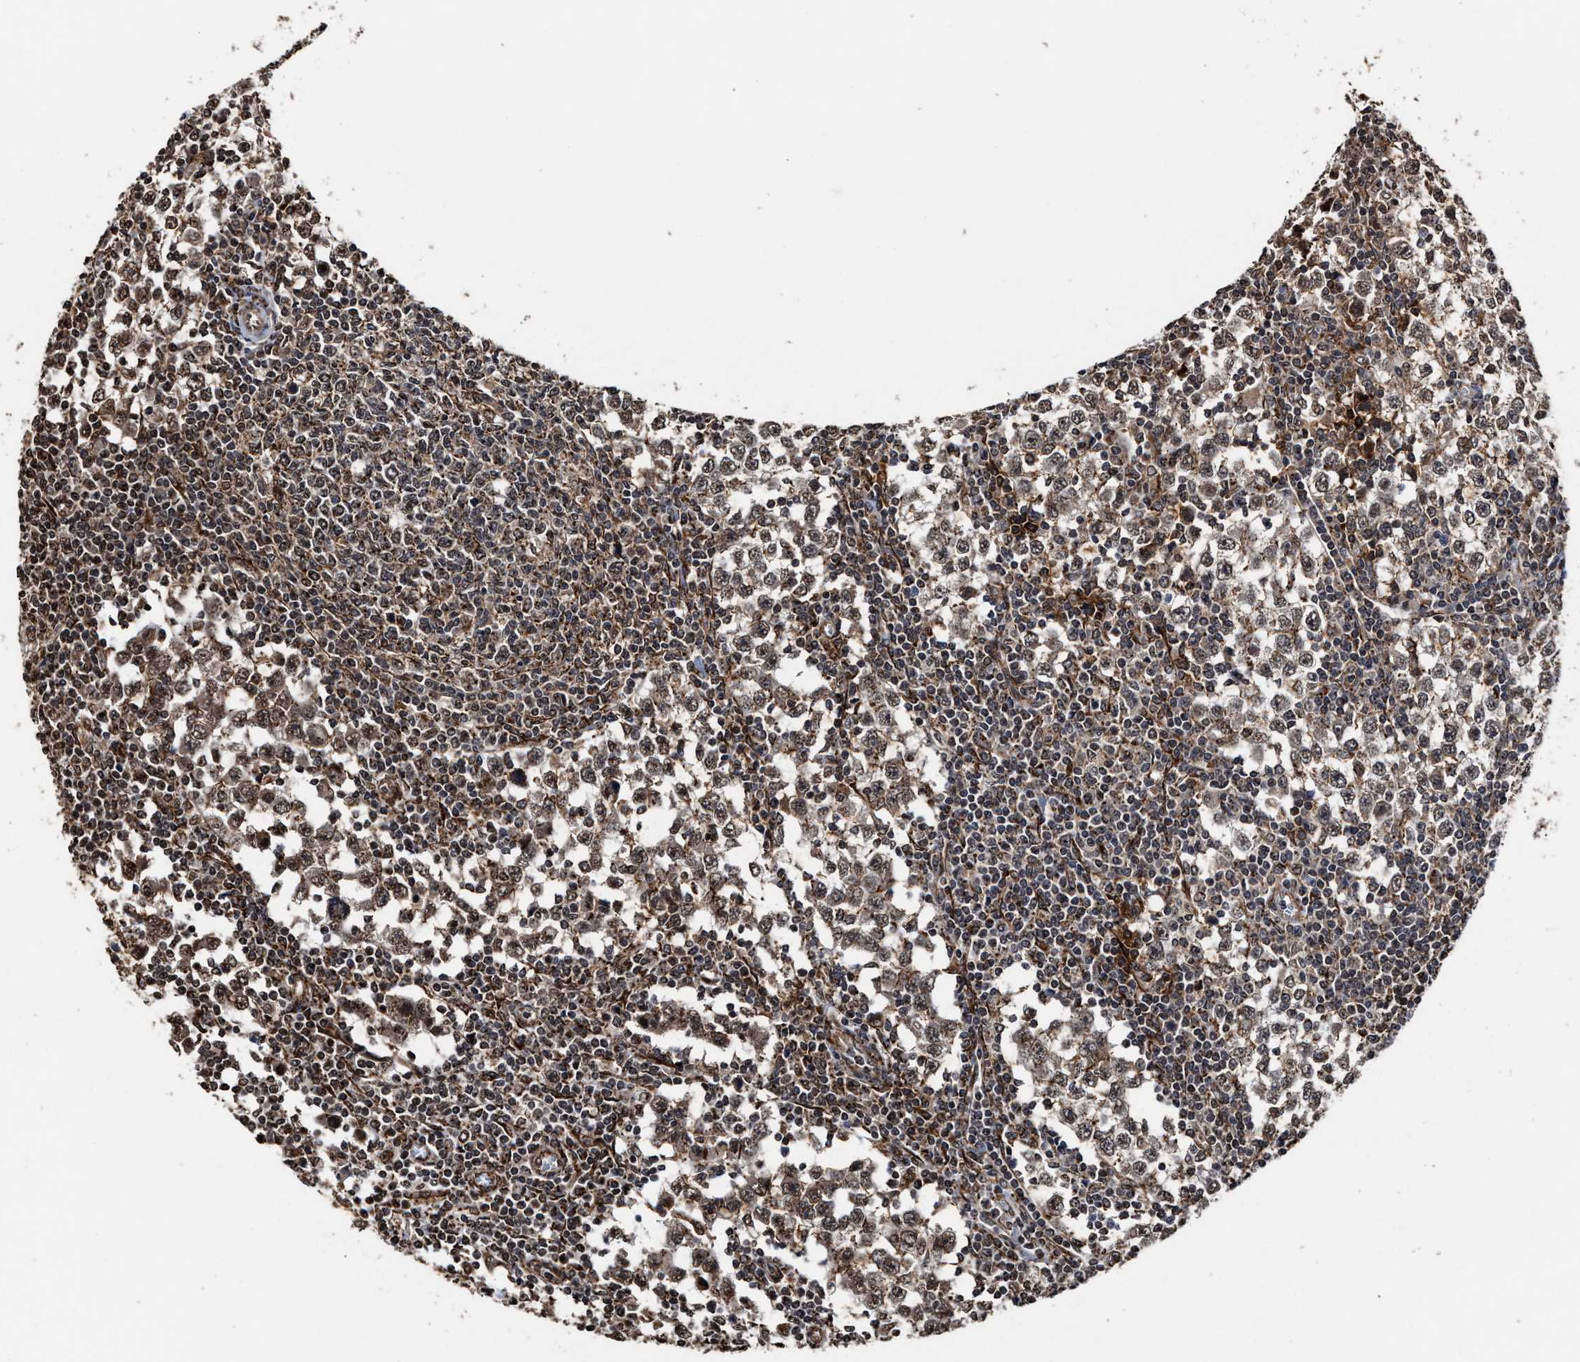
{"staining": {"intensity": "moderate", "quantity": ">75%", "location": "cytoplasmic/membranous,nuclear"}, "tissue": "testis cancer", "cell_type": "Tumor cells", "image_type": "cancer", "snomed": [{"axis": "morphology", "description": "Seminoma, NOS"}, {"axis": "topography", "description": "Testis"}], "caption": "A medium amount of moderate cytoplasmic/membranous and nuclear positivity is seen in approximately >75% of tumor cells in testis cancer tissue.", "gene": "SEPTIN2", "patient": {"sex": "male", "age": 65}}